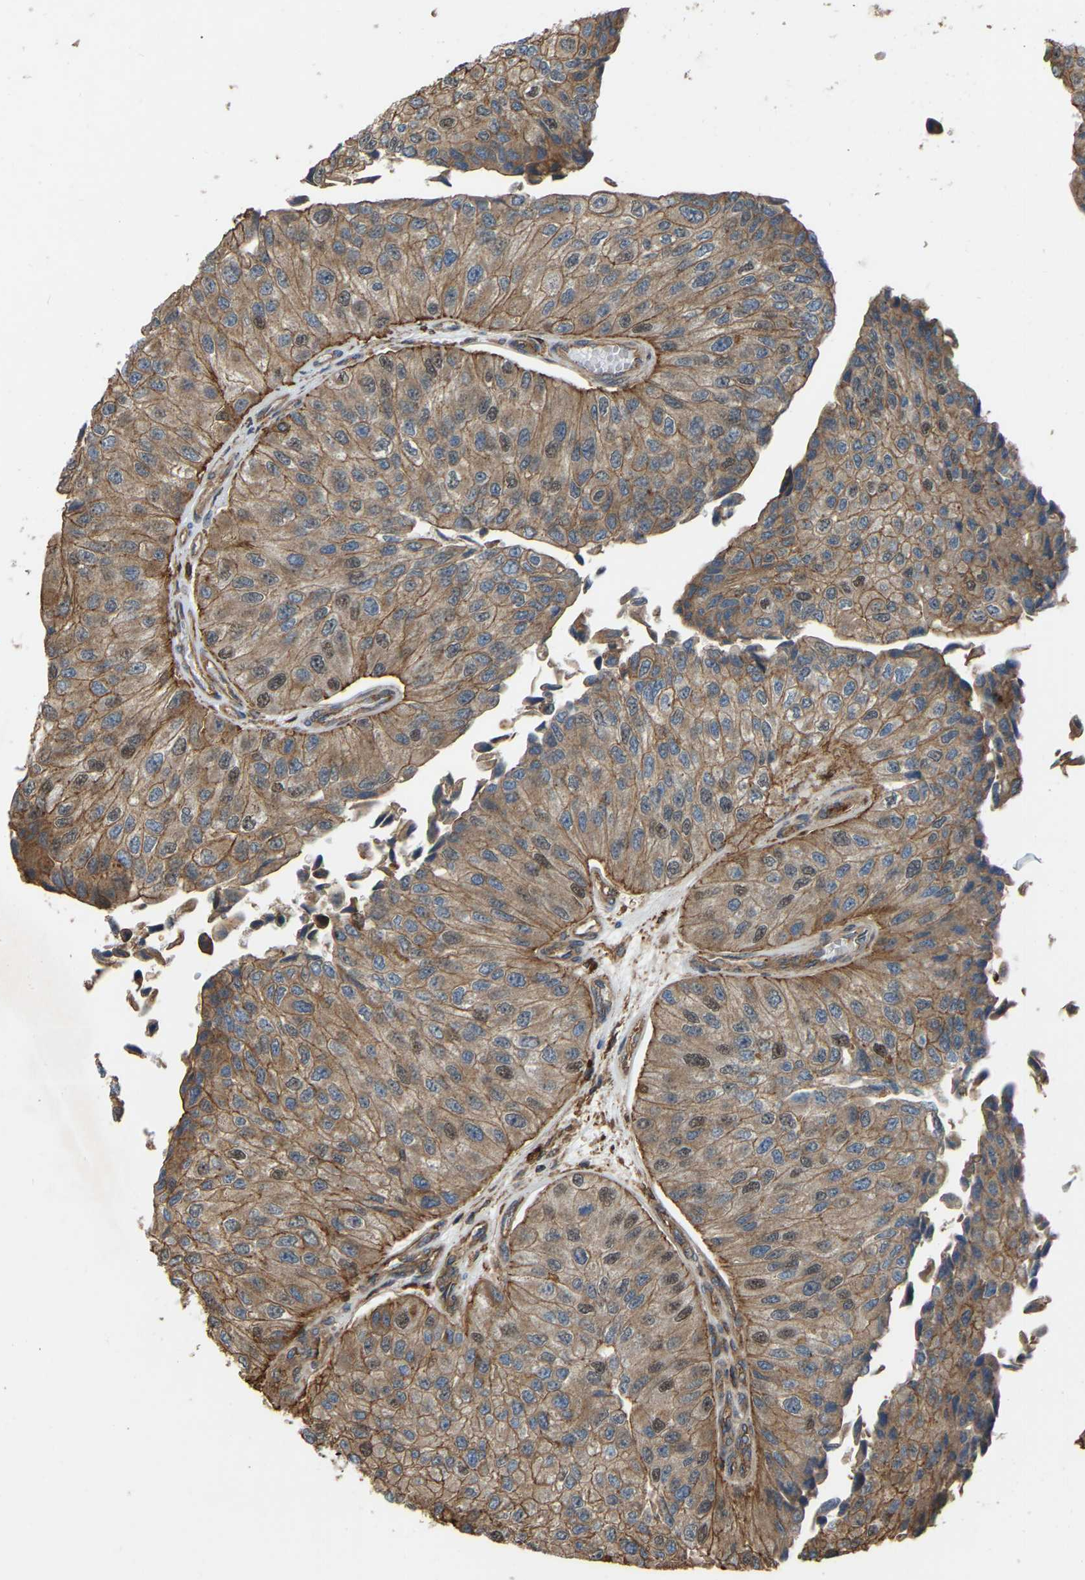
{"staining": {"intensity": "moderate", "quantity": ">75%", "location": "cytoplasmic/membranous"}, "tissue": "urothelial cancer", "cell_type": "Tumor cells", "image_type": "cancer", "snomed": [{"axis": "morphology", "description": "Urothelial carcinoma, High grade"}, {"axis": "topography", "description": "Kidney"}, {"axis": "topography", "description": "Urinary bladder"}], "caption": "About >75% of tumor cells in urothelial carcinoma (high-grade) display moderate cytoplasmic/membranous protein positivity as visualized by brown immunohistochemical staining.", "gene": "SAMD9L", "patient": {"sex": "male", "age": 77}}